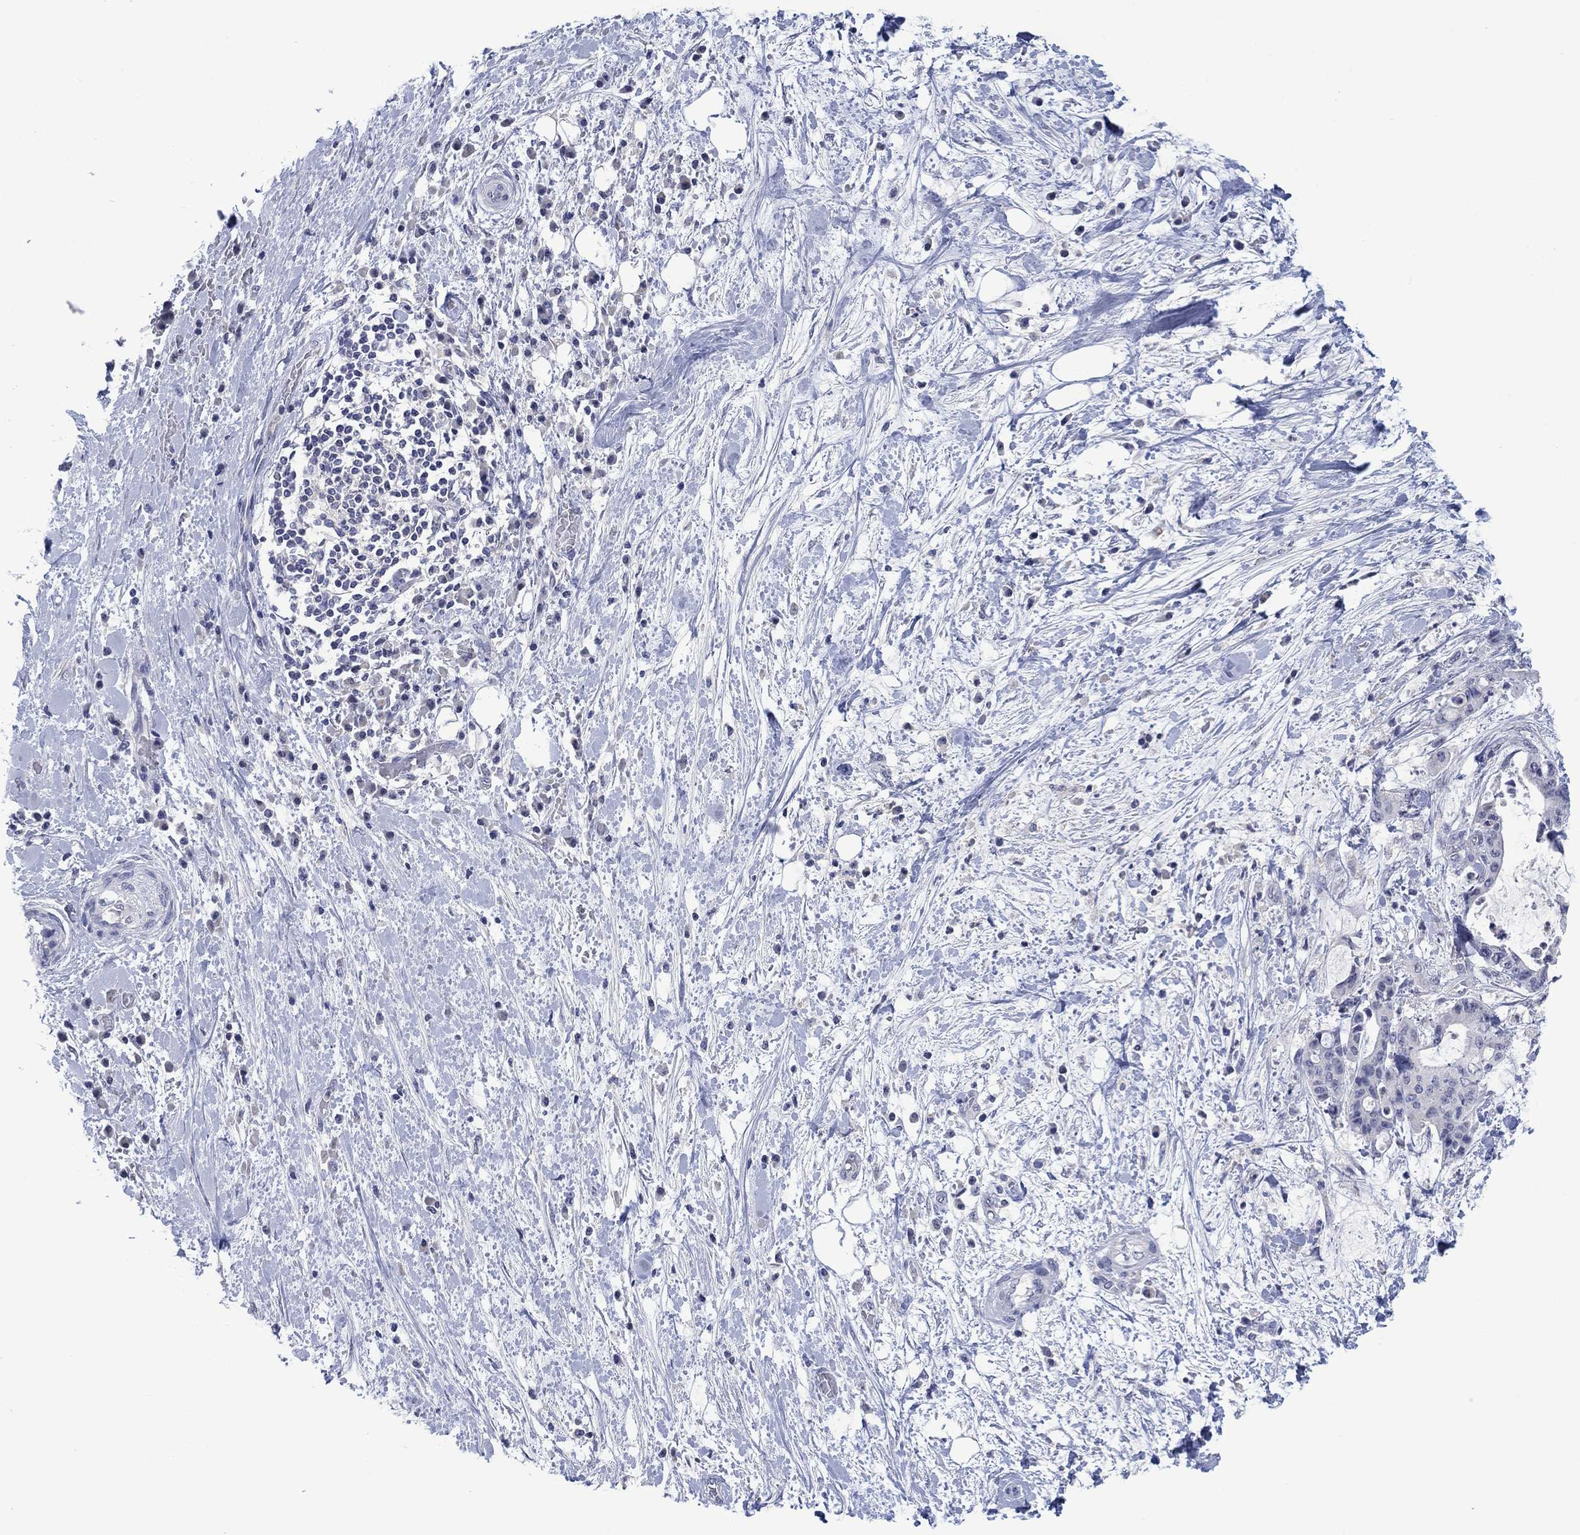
{"staining": {"intensity": "negative", "quantity": "none", "location": "none"}, "tissue": "liver cancer", "cell_type": "Tumor cells", "image_type": "cancer", "snomed": [{"axis": "morphology", "description": "Cholangiocarcinoma"}, {"axis": "topography", "description": "Liver"}], "caption": "There is no significant positivity in tumor cells of liver cancer (cholangiocarcinoma).", "gene": "FER1L6", "patient": {"sex": "female", "age": 73}}